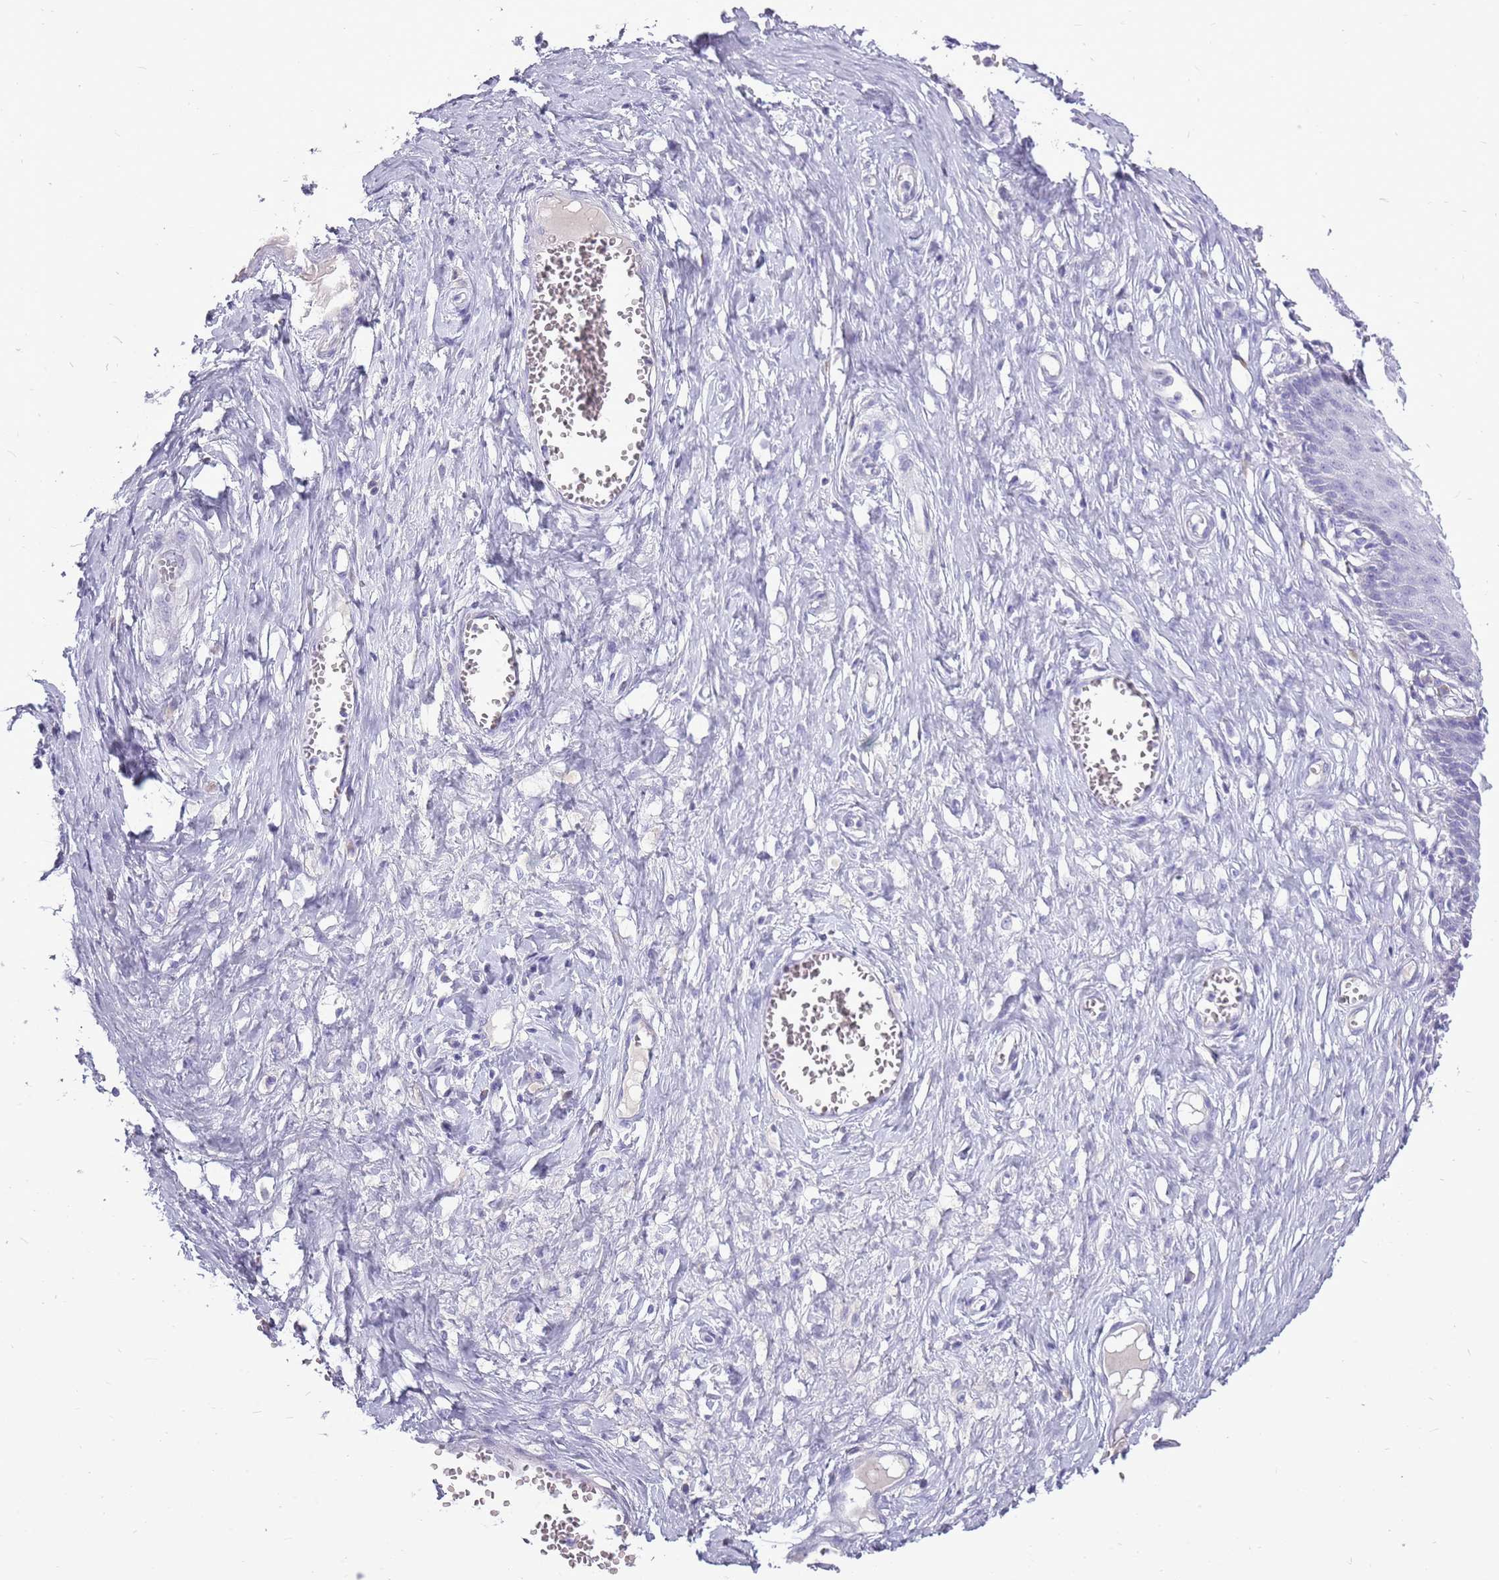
{"staining": {"intensity": "negative", "quantity": "none", "location": "none"}, "tissue": "cervix", "cell_type": "Glandular cells", "image_type": "normal", "snomed": [{"axis": "morphology", "description": "Normal tissue, NOS"}, {"axis": "morphology", "description": "Adenocarcinoma, NOS"}, {"axis": "topography", "description": "Cervix"}], "caption": "This is an immunohistochemistry micrograph of normal human cervix. There is no staining in glandular cells.", "gene": "ZNF425", "patient": {"sex": "female", "age": 29}}